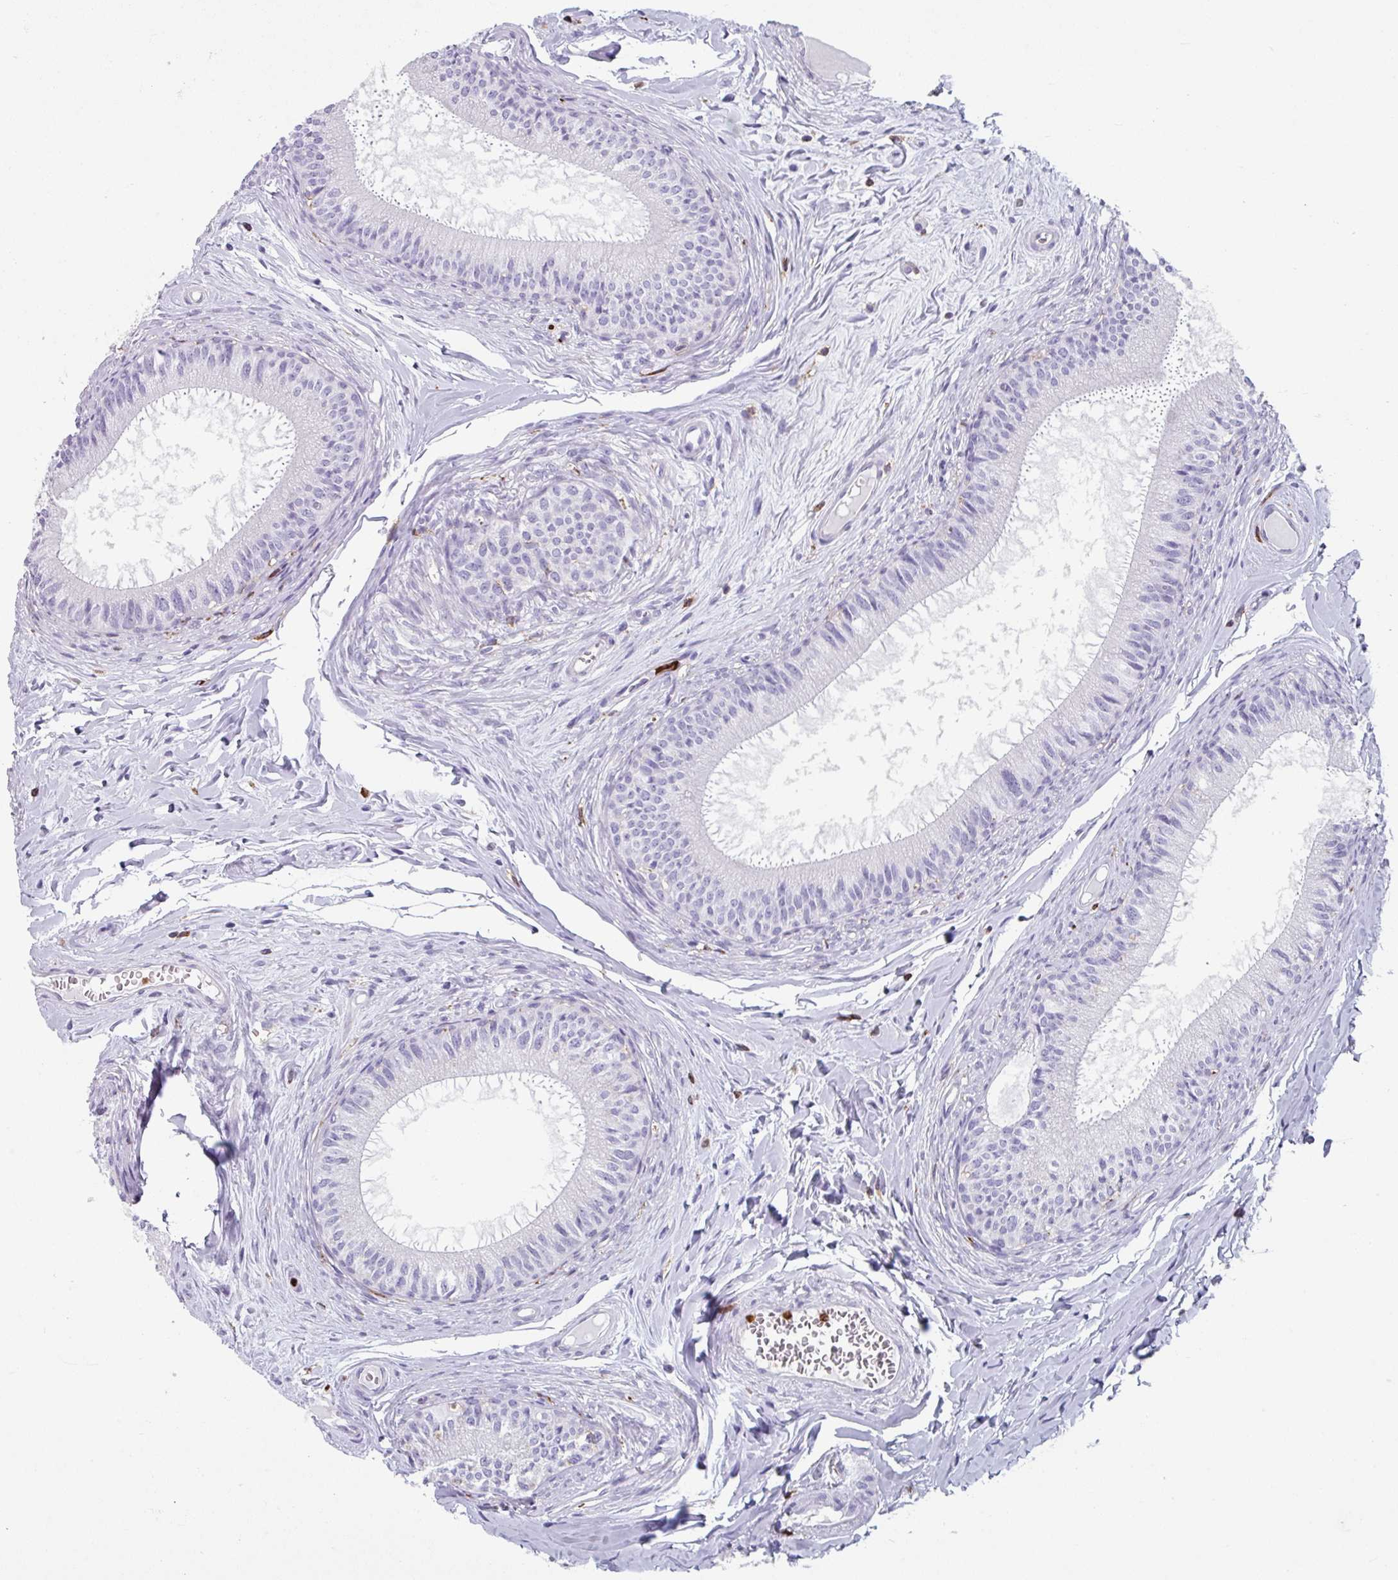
{"staining": {"intensity": "negative", "quantity": "none", "location": "none"}, "tissue": "epididymis", "cell_type": "Glandular cells", "image_type": "normal", "snomed": [{"axis": "morphology", "description": "Normal tissue, NOS"}, {"axis": "topography", "description": "Epididymis"}], "caption": "Immunohistochemistry (IHC) histopathology image of normal human epididymis stained for a protein (brown), which demonstrates no staining in glandular cells.", "gene": "EXOSC5", "patient": {"sex": "male", "age": 25}}